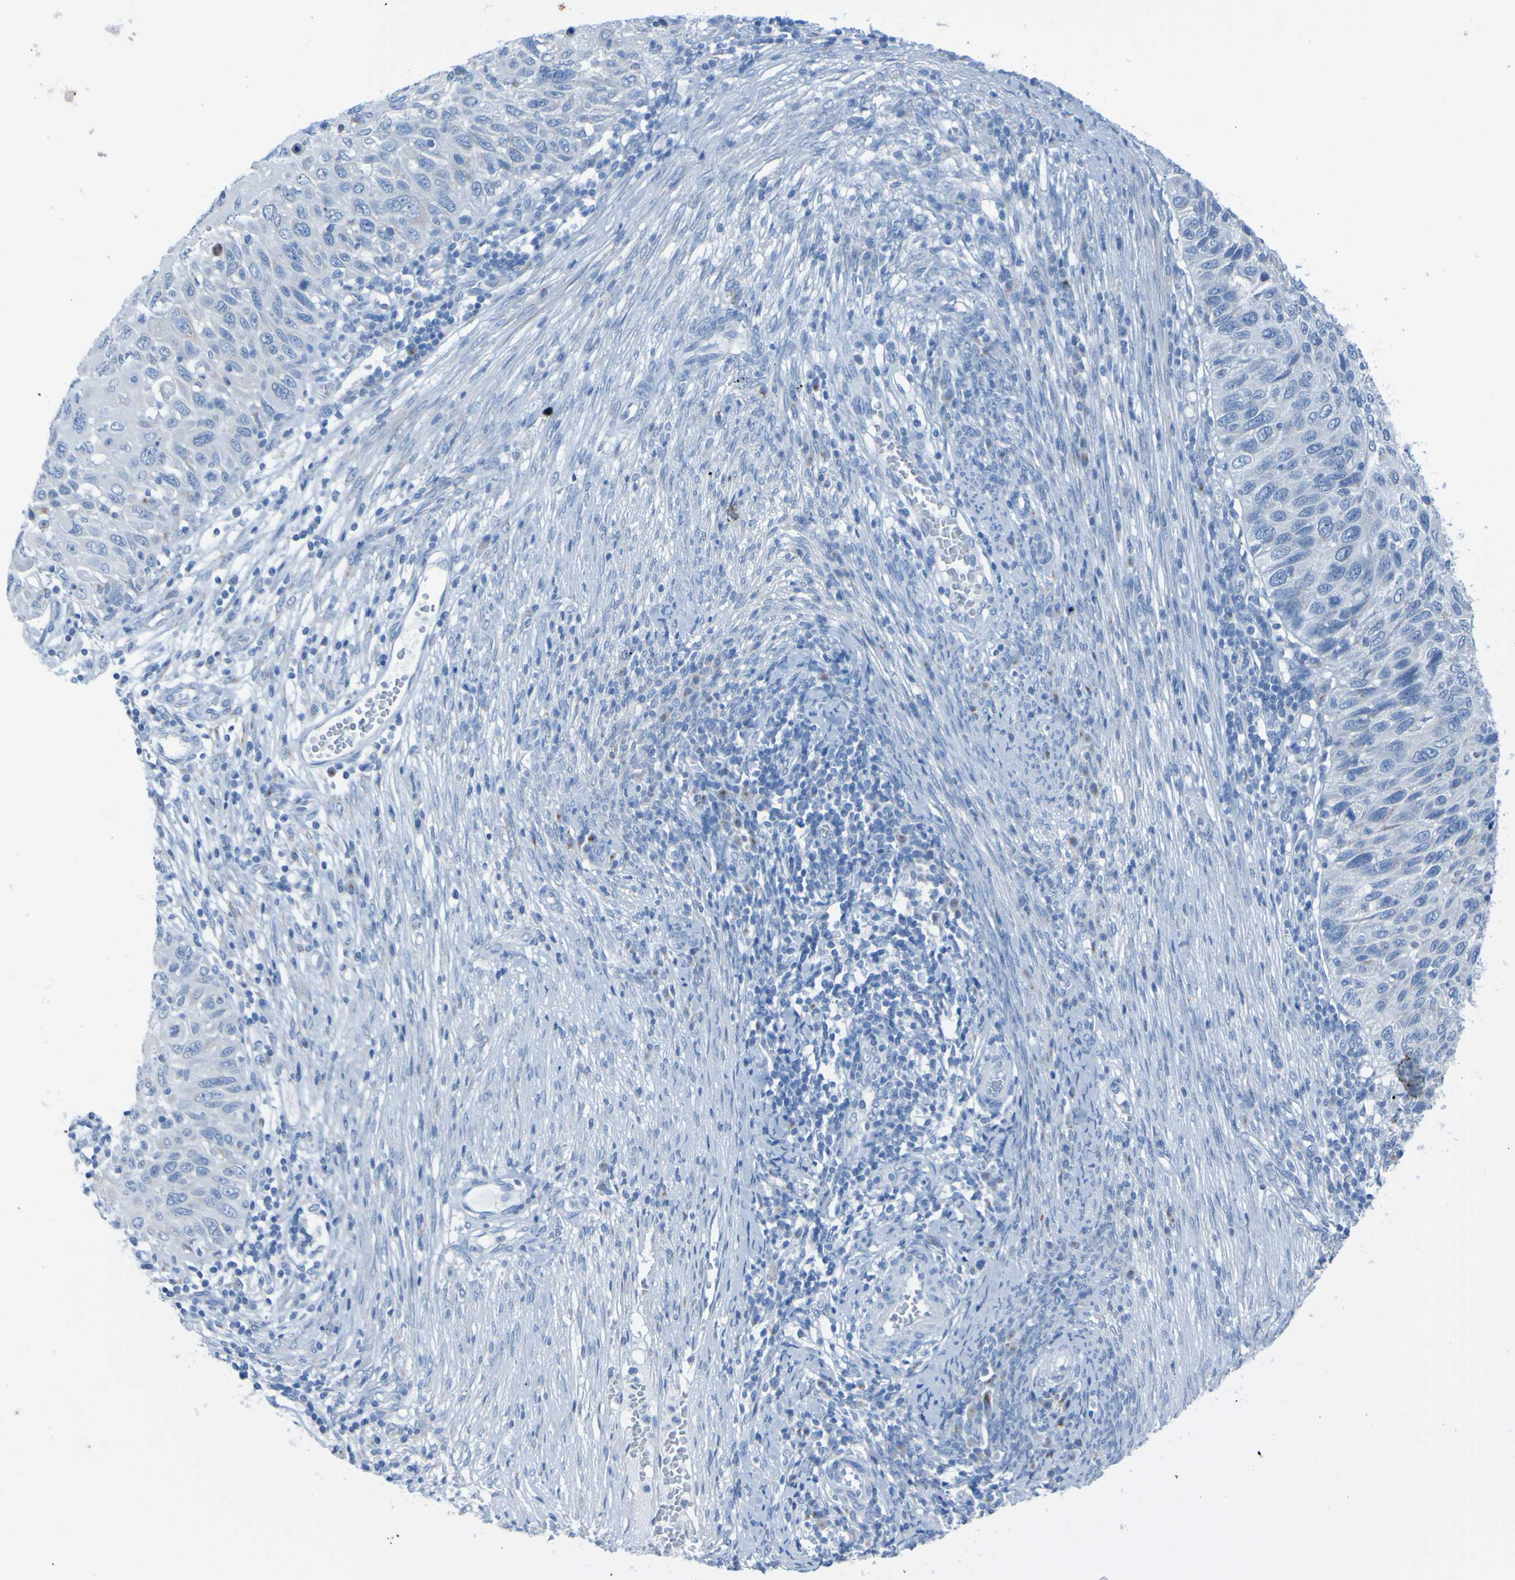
{"staining": {"intensity": "negative", "quantity": "none", "location": "none"}, "tissue": "cervical cancer", "cell_type": "Tumor cells", "image_type": "cancer", "snomed": [{"axis": "morphology", "description": "Squamous cell carcinoma, NOS"}, {"axis": "topography", "description": "Cervix"}], "caption": "Photomicrograph shows no significant protein expression in tumor cells of cervical cancer (squamous cell carcinoma).", "gene": "ACMSD", "patient": {"sex": "female", "age": 70}}